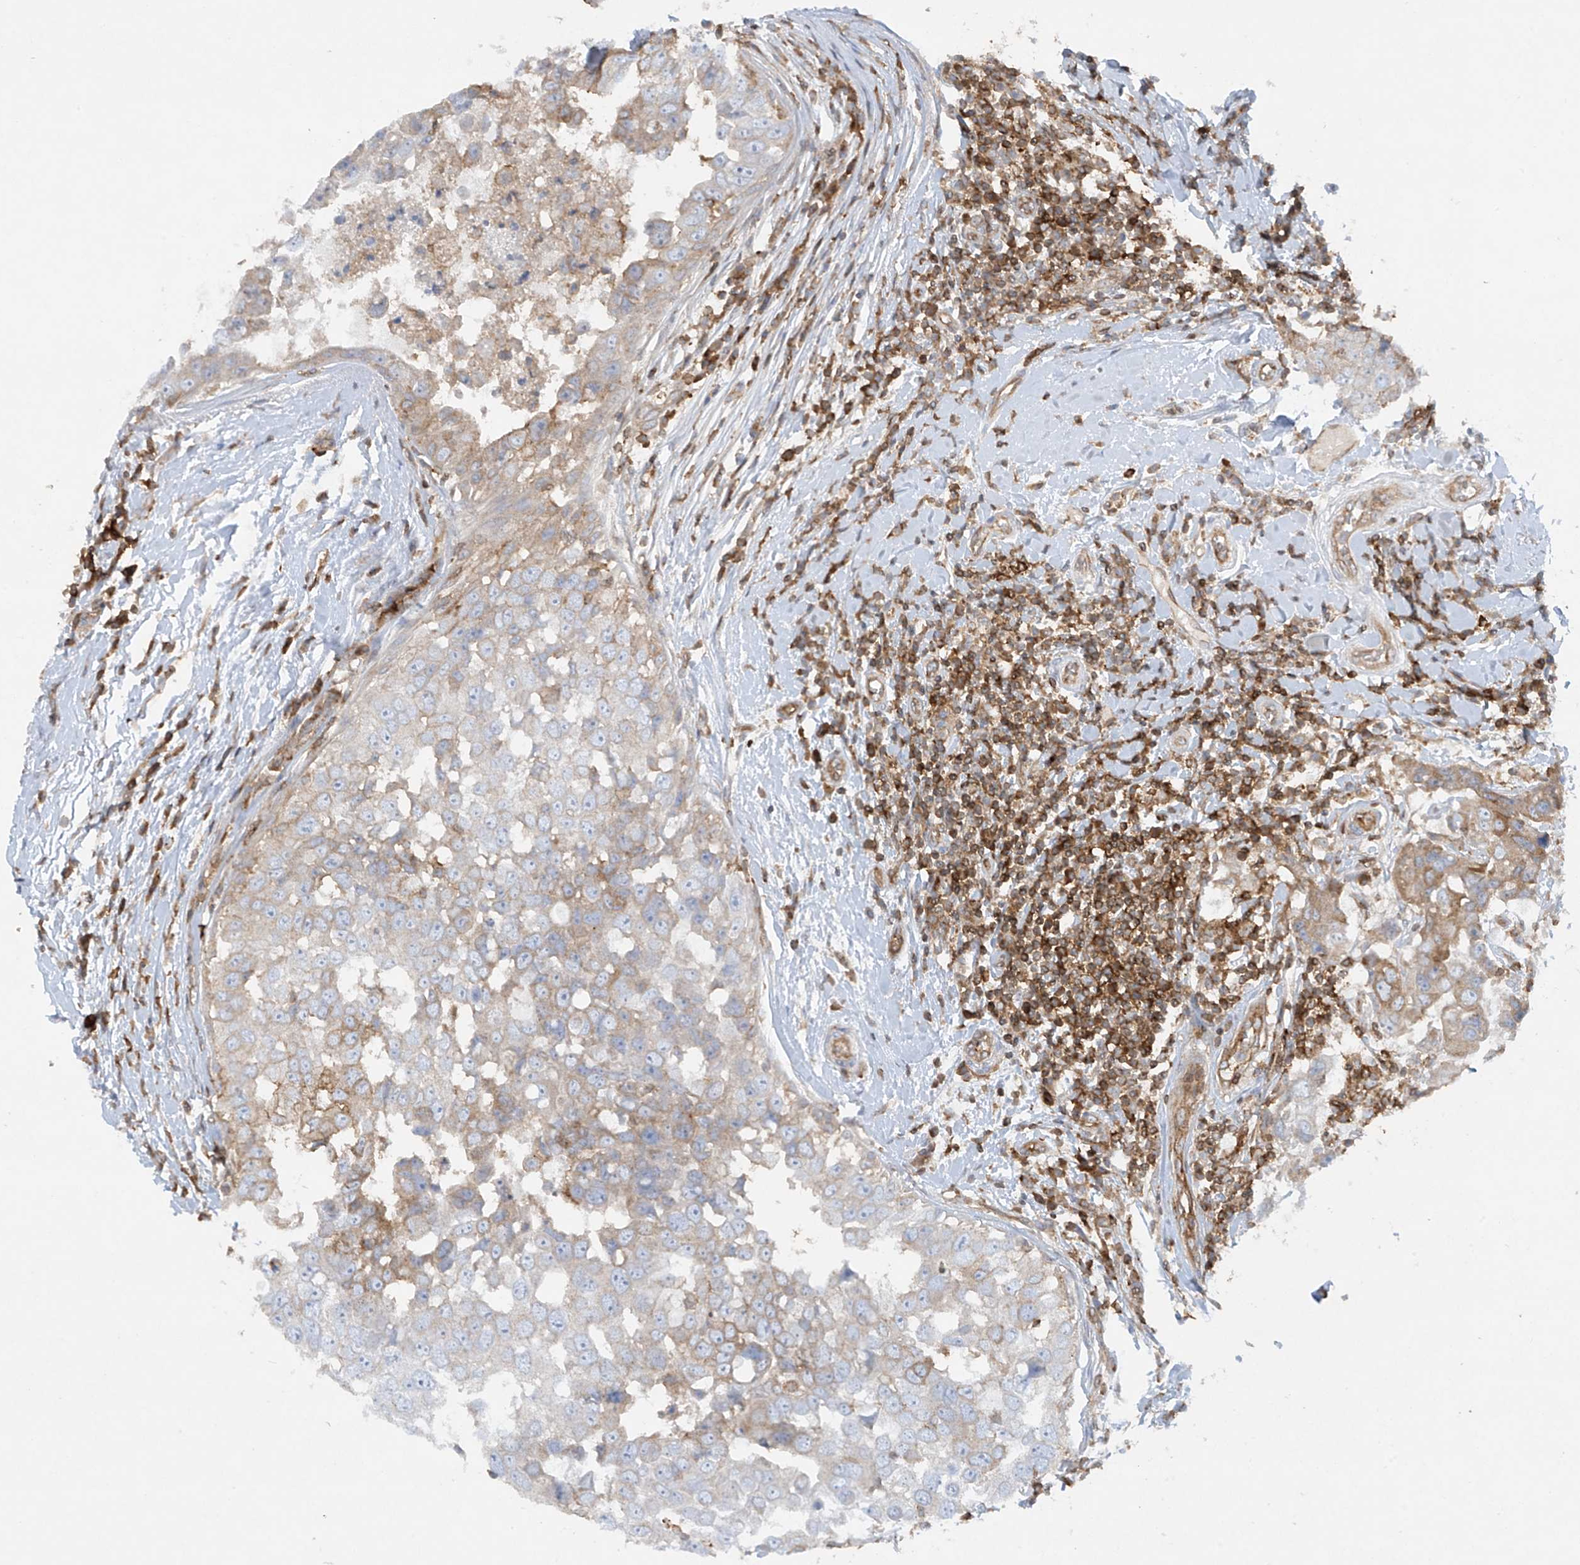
{"staining": {"intensity": "moderate", "quantity": "25%-75%", "location": "cytoplasmic/membranous"}, "tissue": "breast cancer", "cell_type": "Tumor cells", "image_type": "cancer", "snomed": [{"axis": "morphology", "description": "Duct carcinoma"}, {"axis": "topography", "description": "Breast"}], "caption": "This photomicrograph displays IHC staining of breast cancer, with medium moderate cytoplasmic/membranous positivity in approximately 25%-75% of tumor cells.", "gene": "HLA-E", "patient": {"sex": "female", "age": 27}}